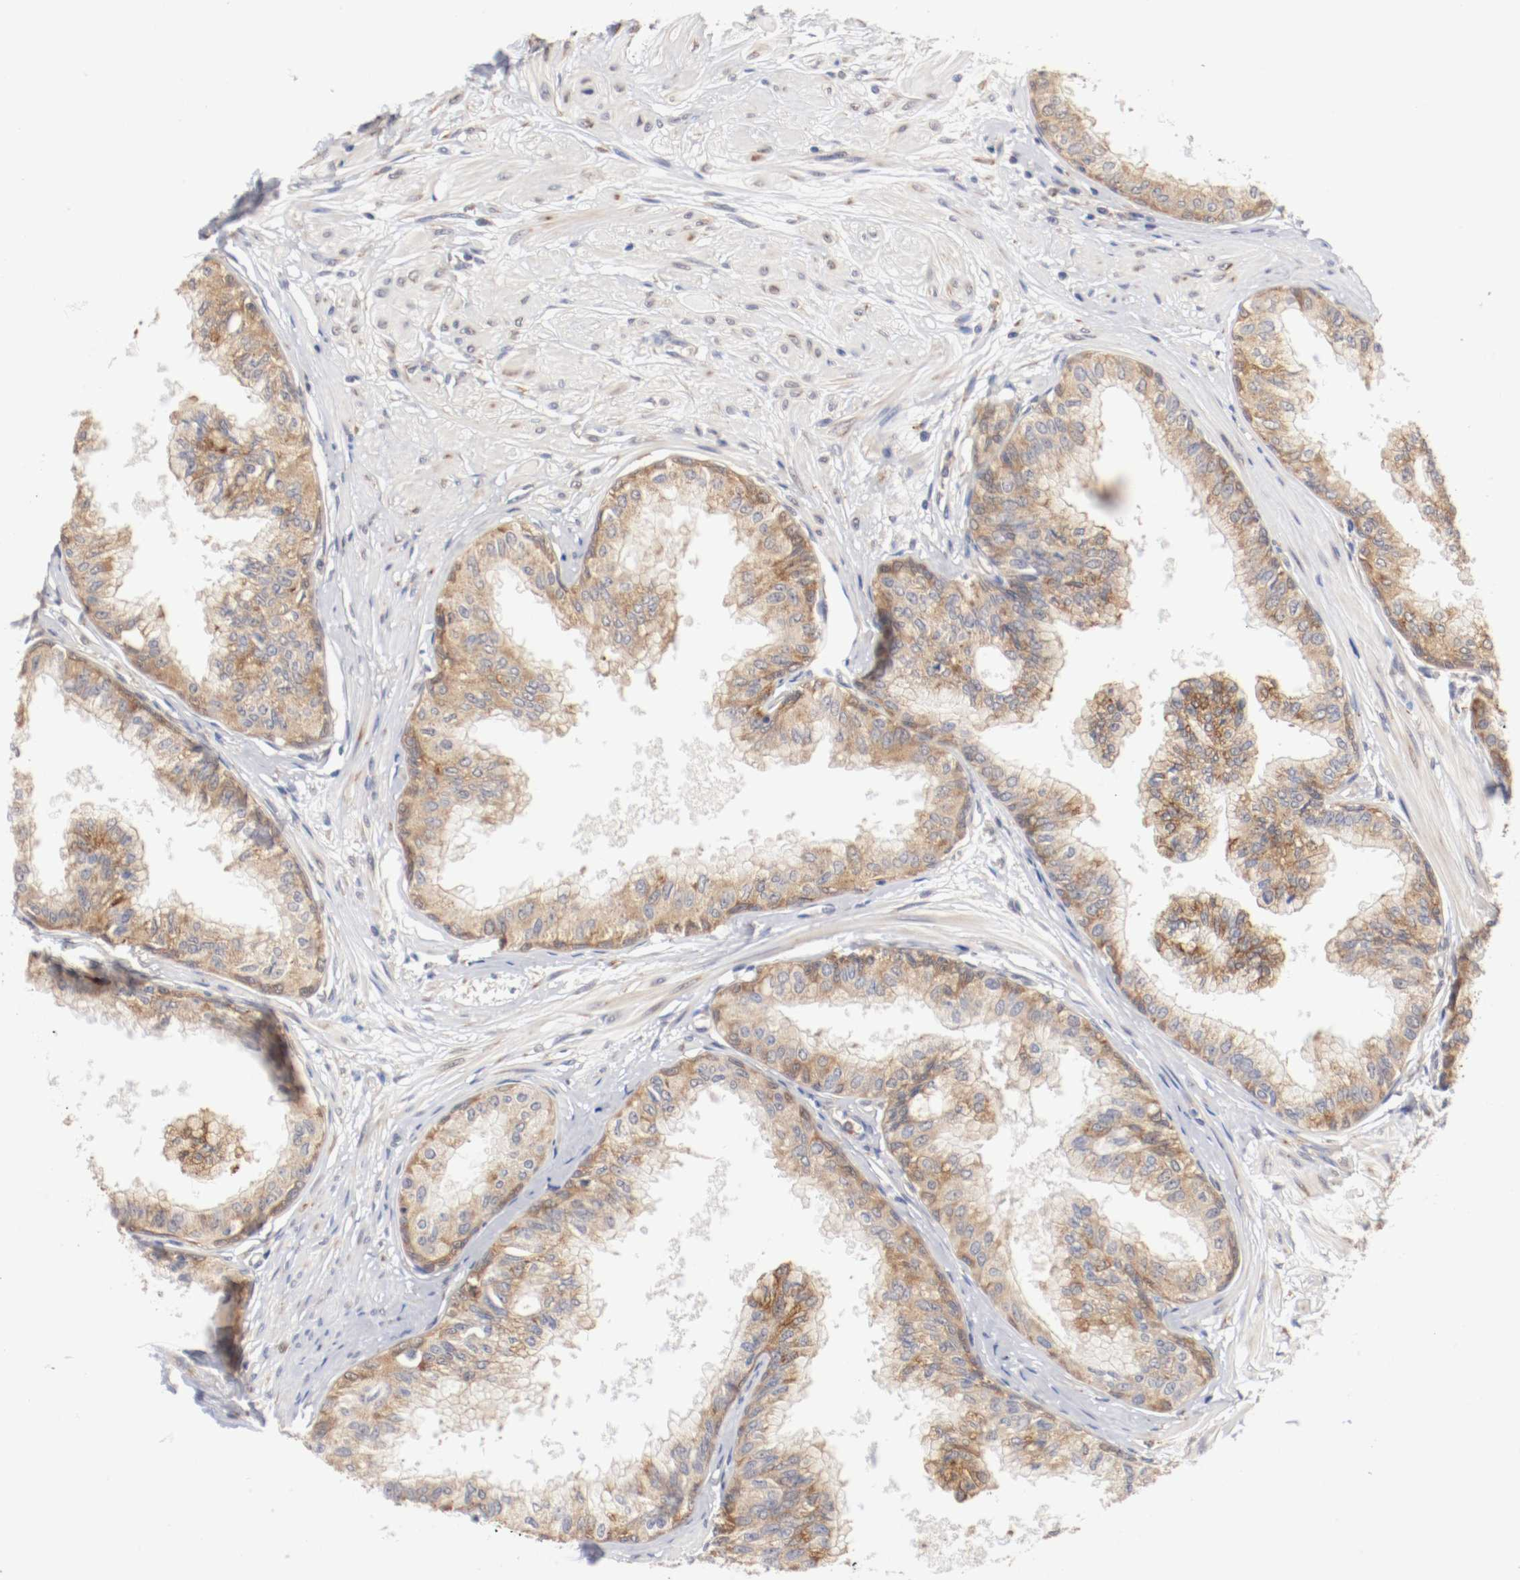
{"staining": {"intensity": "moderate", "quantity": ">75%", "location": "cytoplasmic/membranous"}, "tissue": "prostate", "cell_type": "Glandular cells", "image_type": "normal", "snomed": [{"axis": "morphology", "description": "Normal tissue, NOS"}, {"axis": "topography", "description": "Prostate"}, {"axis": "topography", "description": "Seminal veicle"}], "caption": "Immunohistochemical staining of unremarkable human prostate displays >75% levels of moderate cytoplasmic/membranous protein expression in approximately >75% of glandular cells. (IHC, brightfield microscopy, high magnification).", "gene": "FKBP3", "patient": {"sex": "male", "age": 60}}